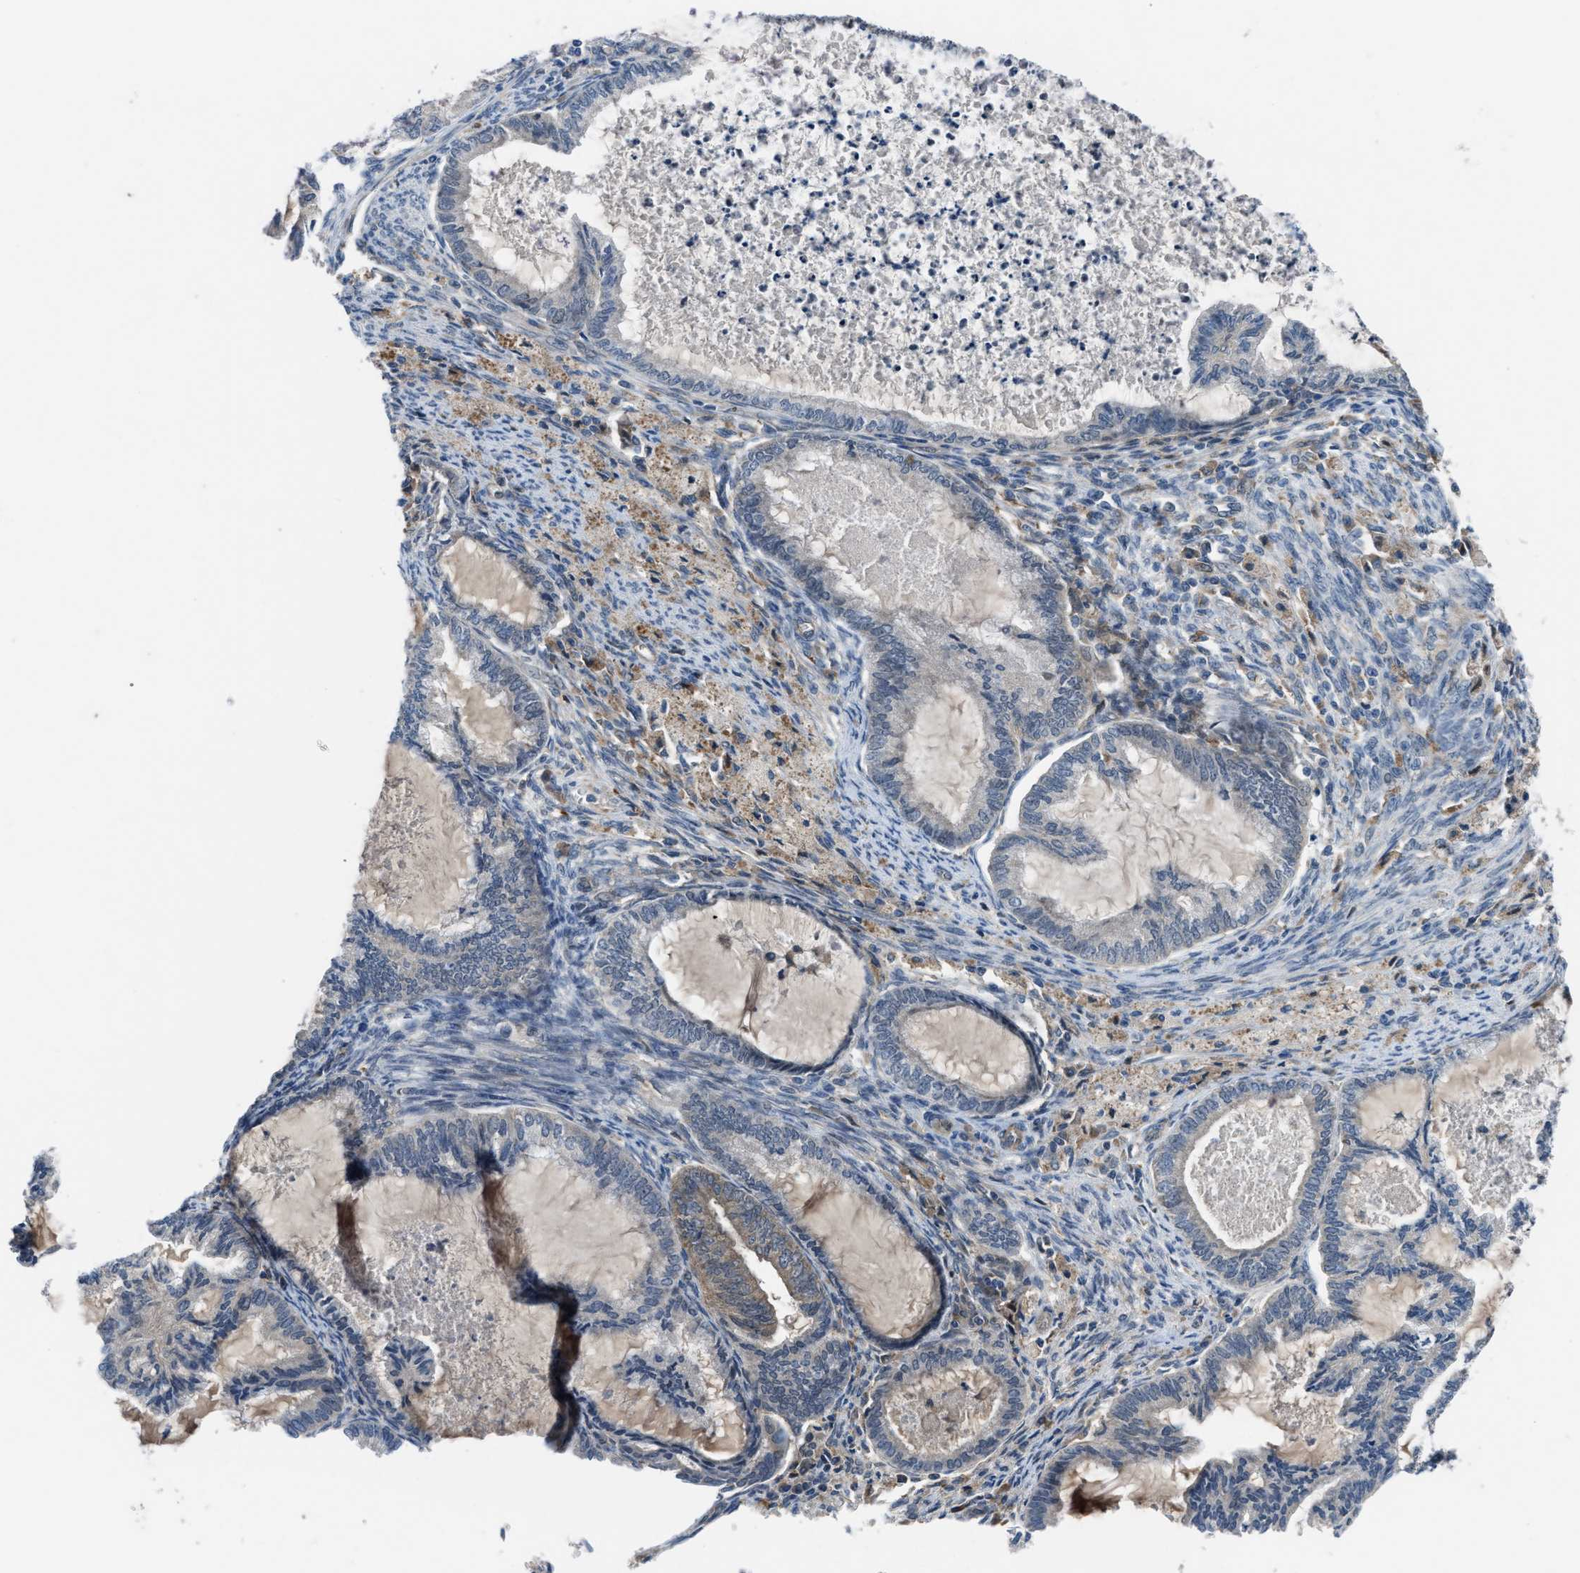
{"staining": {"intensity": "moderate", "quantity": "<25%", "location": "cytoplasmic/membranous"}, "tissue": "cervical cancer", "cell_type": "Tumor cells", "image_type": "cancer", "snomed": [{"axis": "morphology", "description": "Normal tissue, NOS"}, {"axis": "morphology", "description": "Adenocarcinoma, NOS"}, {"axis": "topography", "description": "Cervix"}, {"axis": "topography", "description": "Endometrium"}], "caption": "DAB (3,3'-diaminobenzidine) immunohistochemical staining of cervical cancer (adenocarcinoma) demonstrates moderate cytoplasmic/membranous protein positivity in approximately <25% of tumor cells. (DAB = brown stain, brightfield microscopy at high magnification).", "gene": "BAZ2B", "patient": {"sex": "female", "age": 86}}